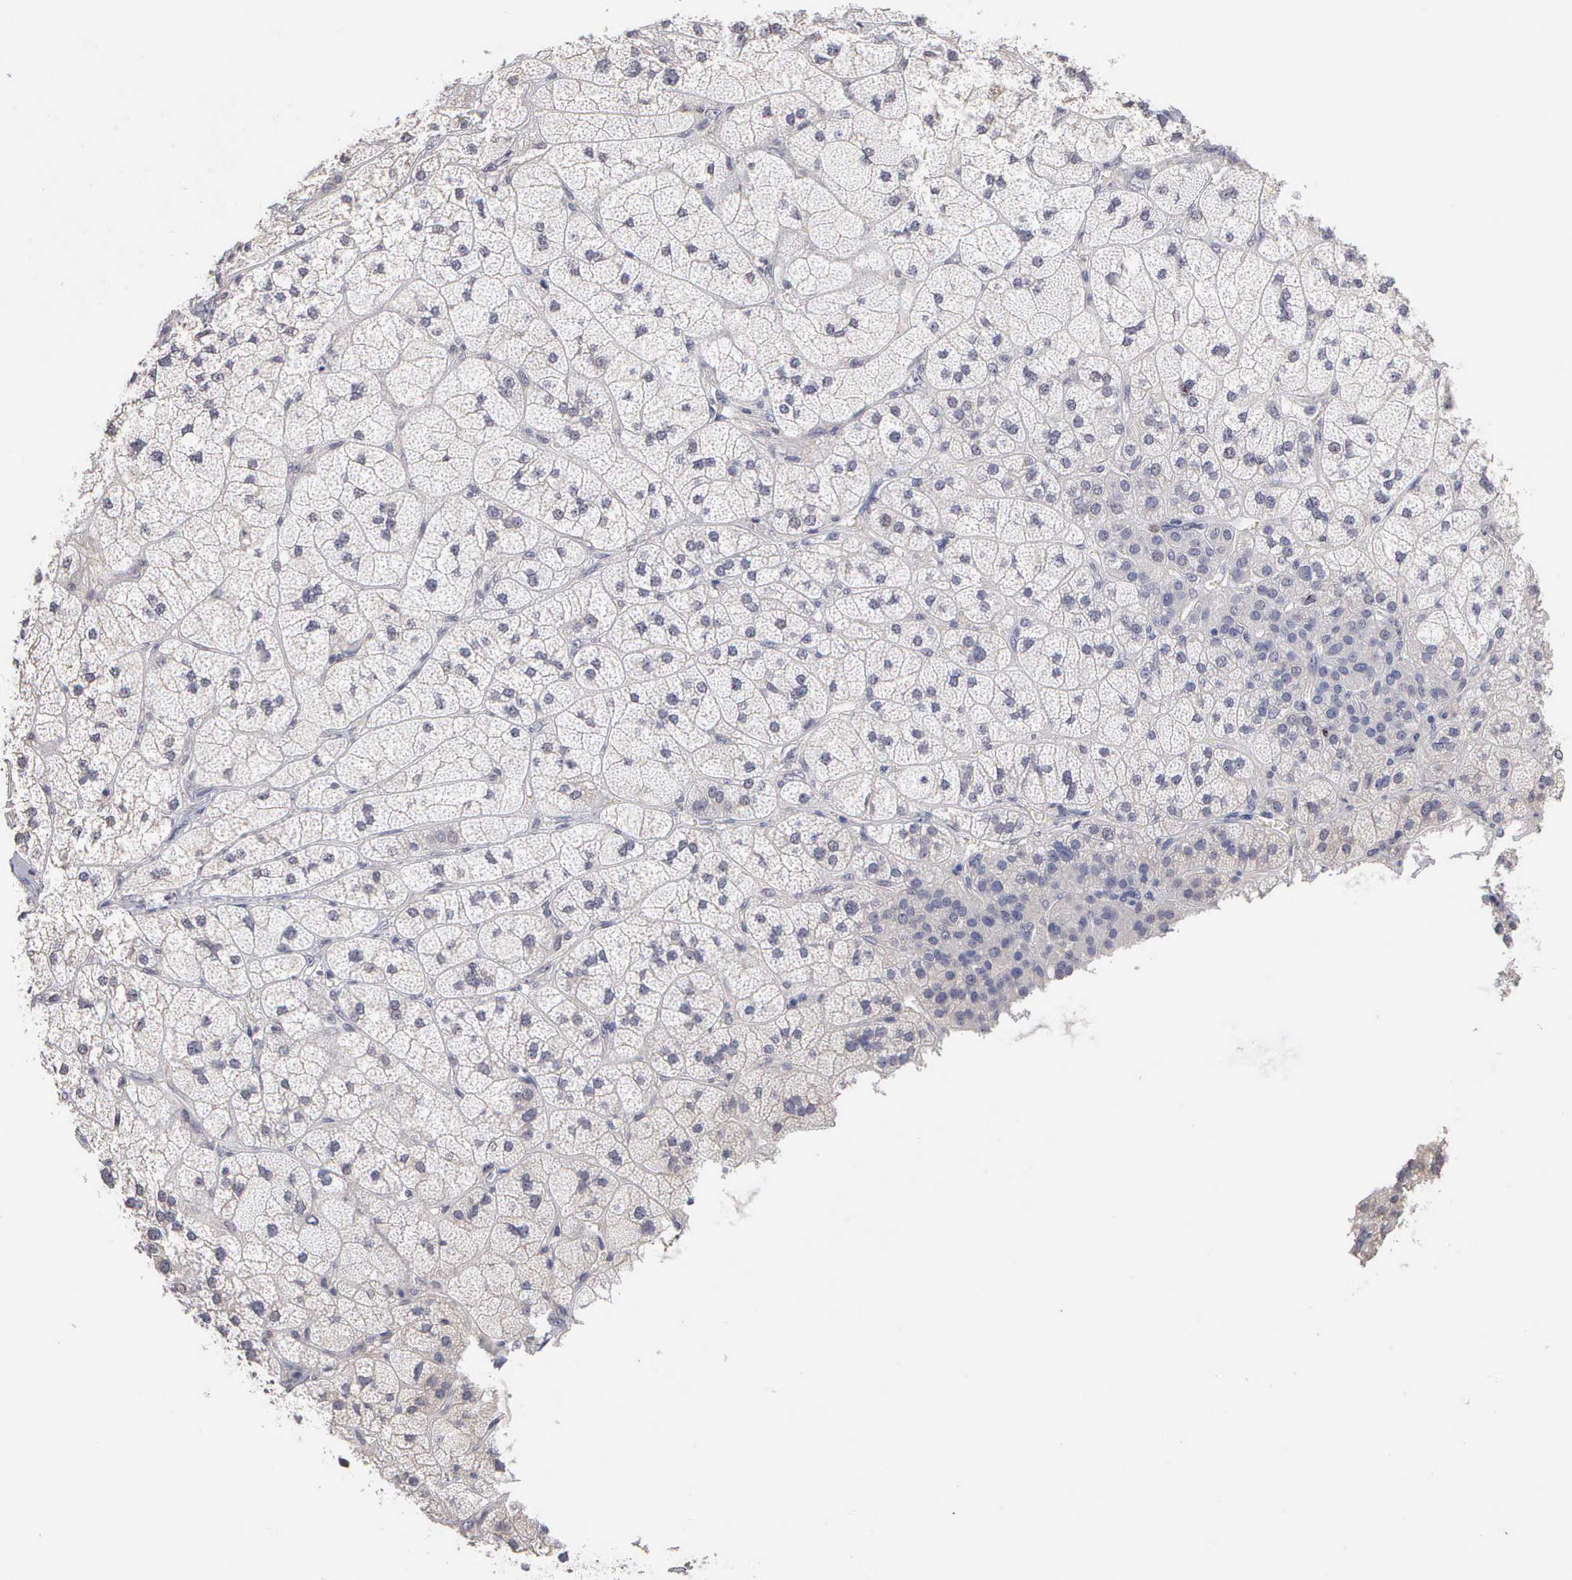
{"staining": {"intensity": "weak", "quantity": "<25%", "location": "nuclear"}, "tissue": "adrenal gland", "cell_type": "Glandular cells", "image_type": "normal", "snomed": [{"axis": "morphology", "description": "Normal tissue, NOS"}, {"axis": "topography", "description": "Adrenal gland"}], "caption": "Glandular cells show no significant protein staining in unremarkable adrenal gland. (DAB (3,3'-diaminobenzidine) immunohistochemistry (IHC) with hematoxylin counter stain).", "gene": "KDM6A", "patient": {"sex": "female", "age": 60}}